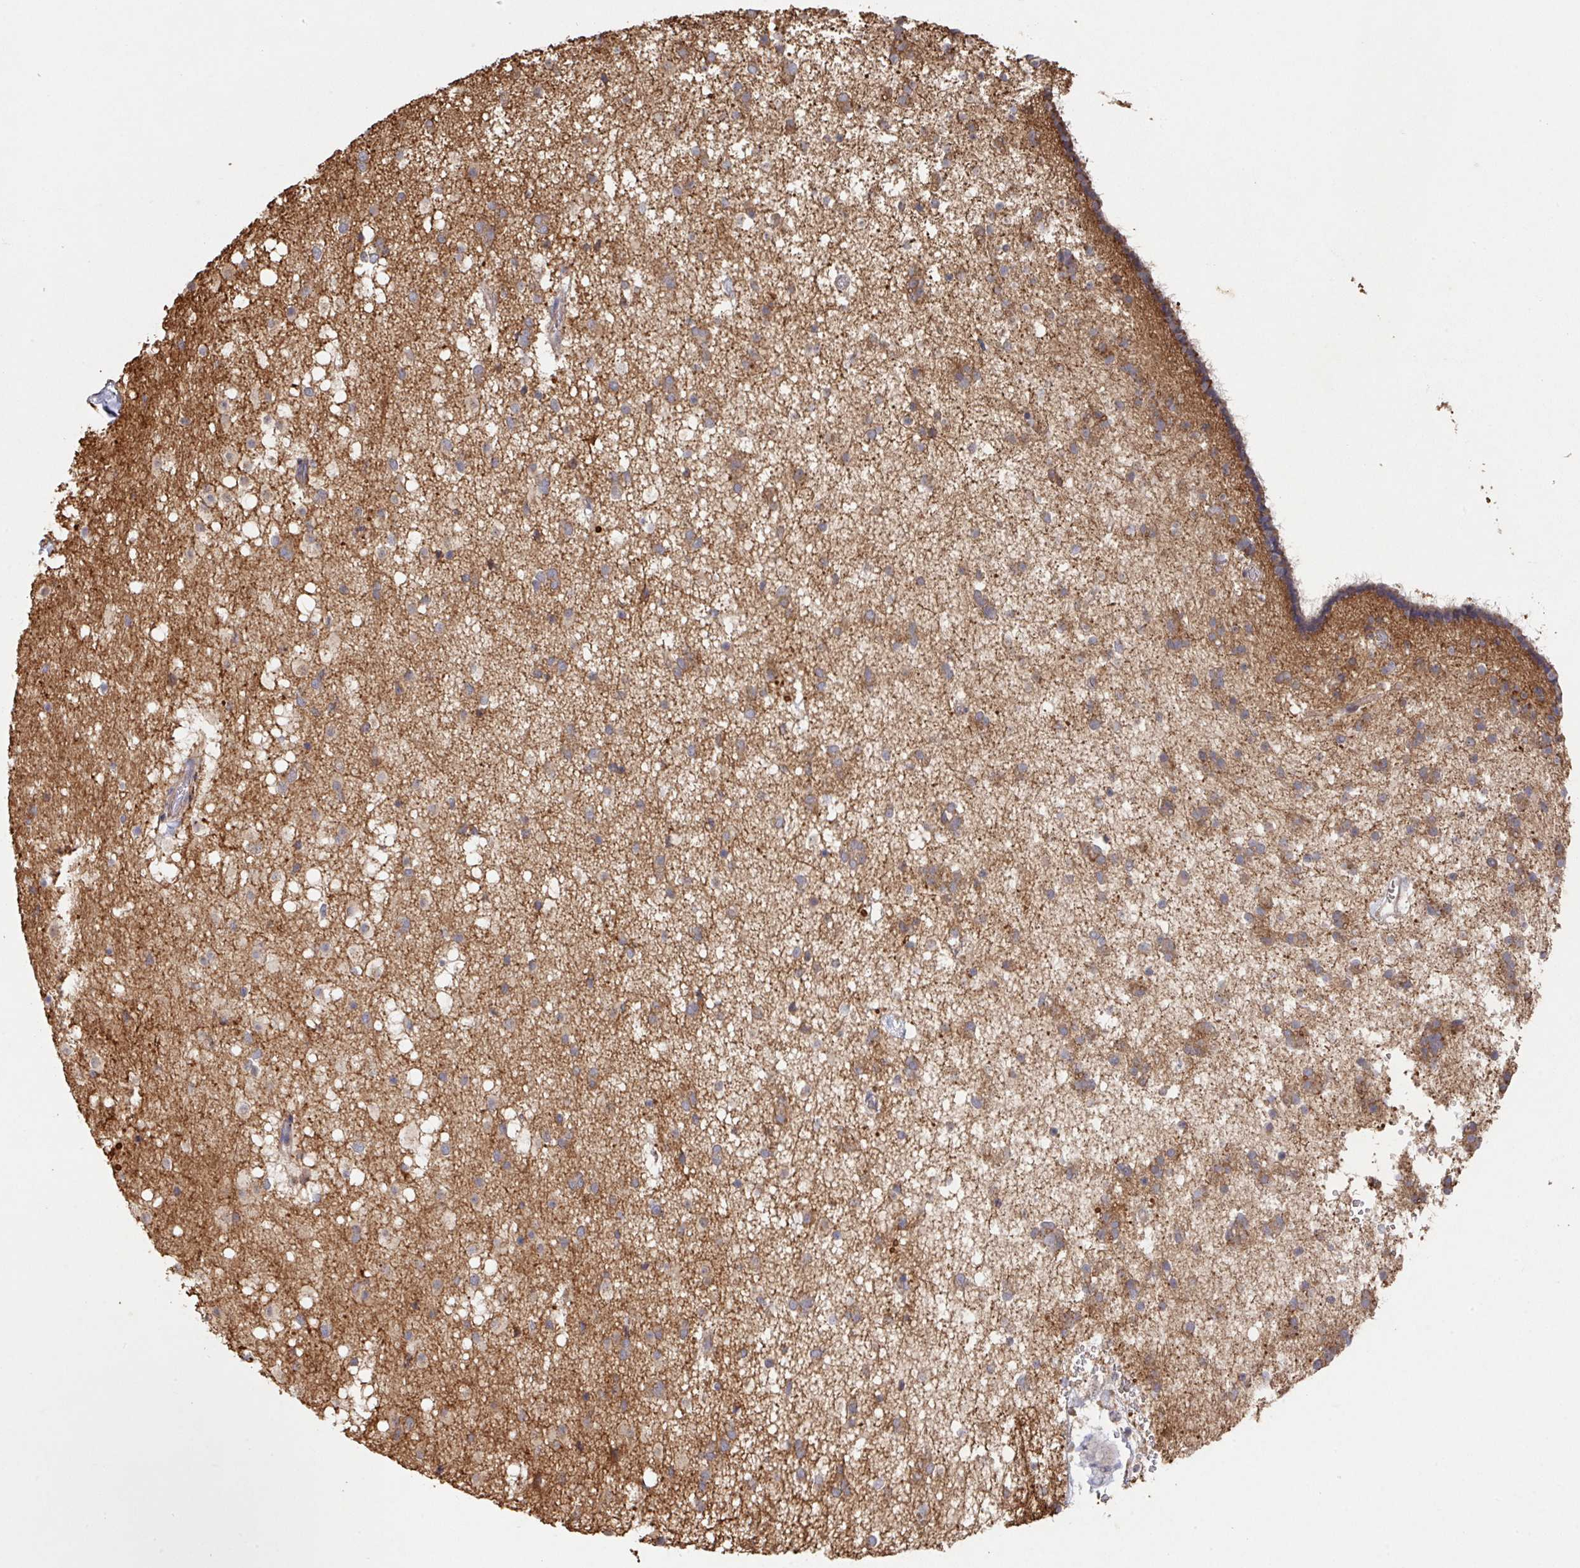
{"staining": {"intensity": "weak", "quantity": "<25%", "location": "cytoplasmic/membranous"}, "tissue": "caudate", "cell_type": "Glial cells", "image_type": "normal", "snomed": [{"axis": "morphology", "description": "Normal tissue, NOS"}, {"axis": "topography", "description": "Lateral ventricle wall"}], "caption": "Micrograph shows no significant protein positivity in glial cells of benign caudate. (DAB immunohistochemistry (IHC) visualized using brightfield microscopy, high magnification).", "gene": "TRIM14", "patient": {"sex": "male", "age": 37}}